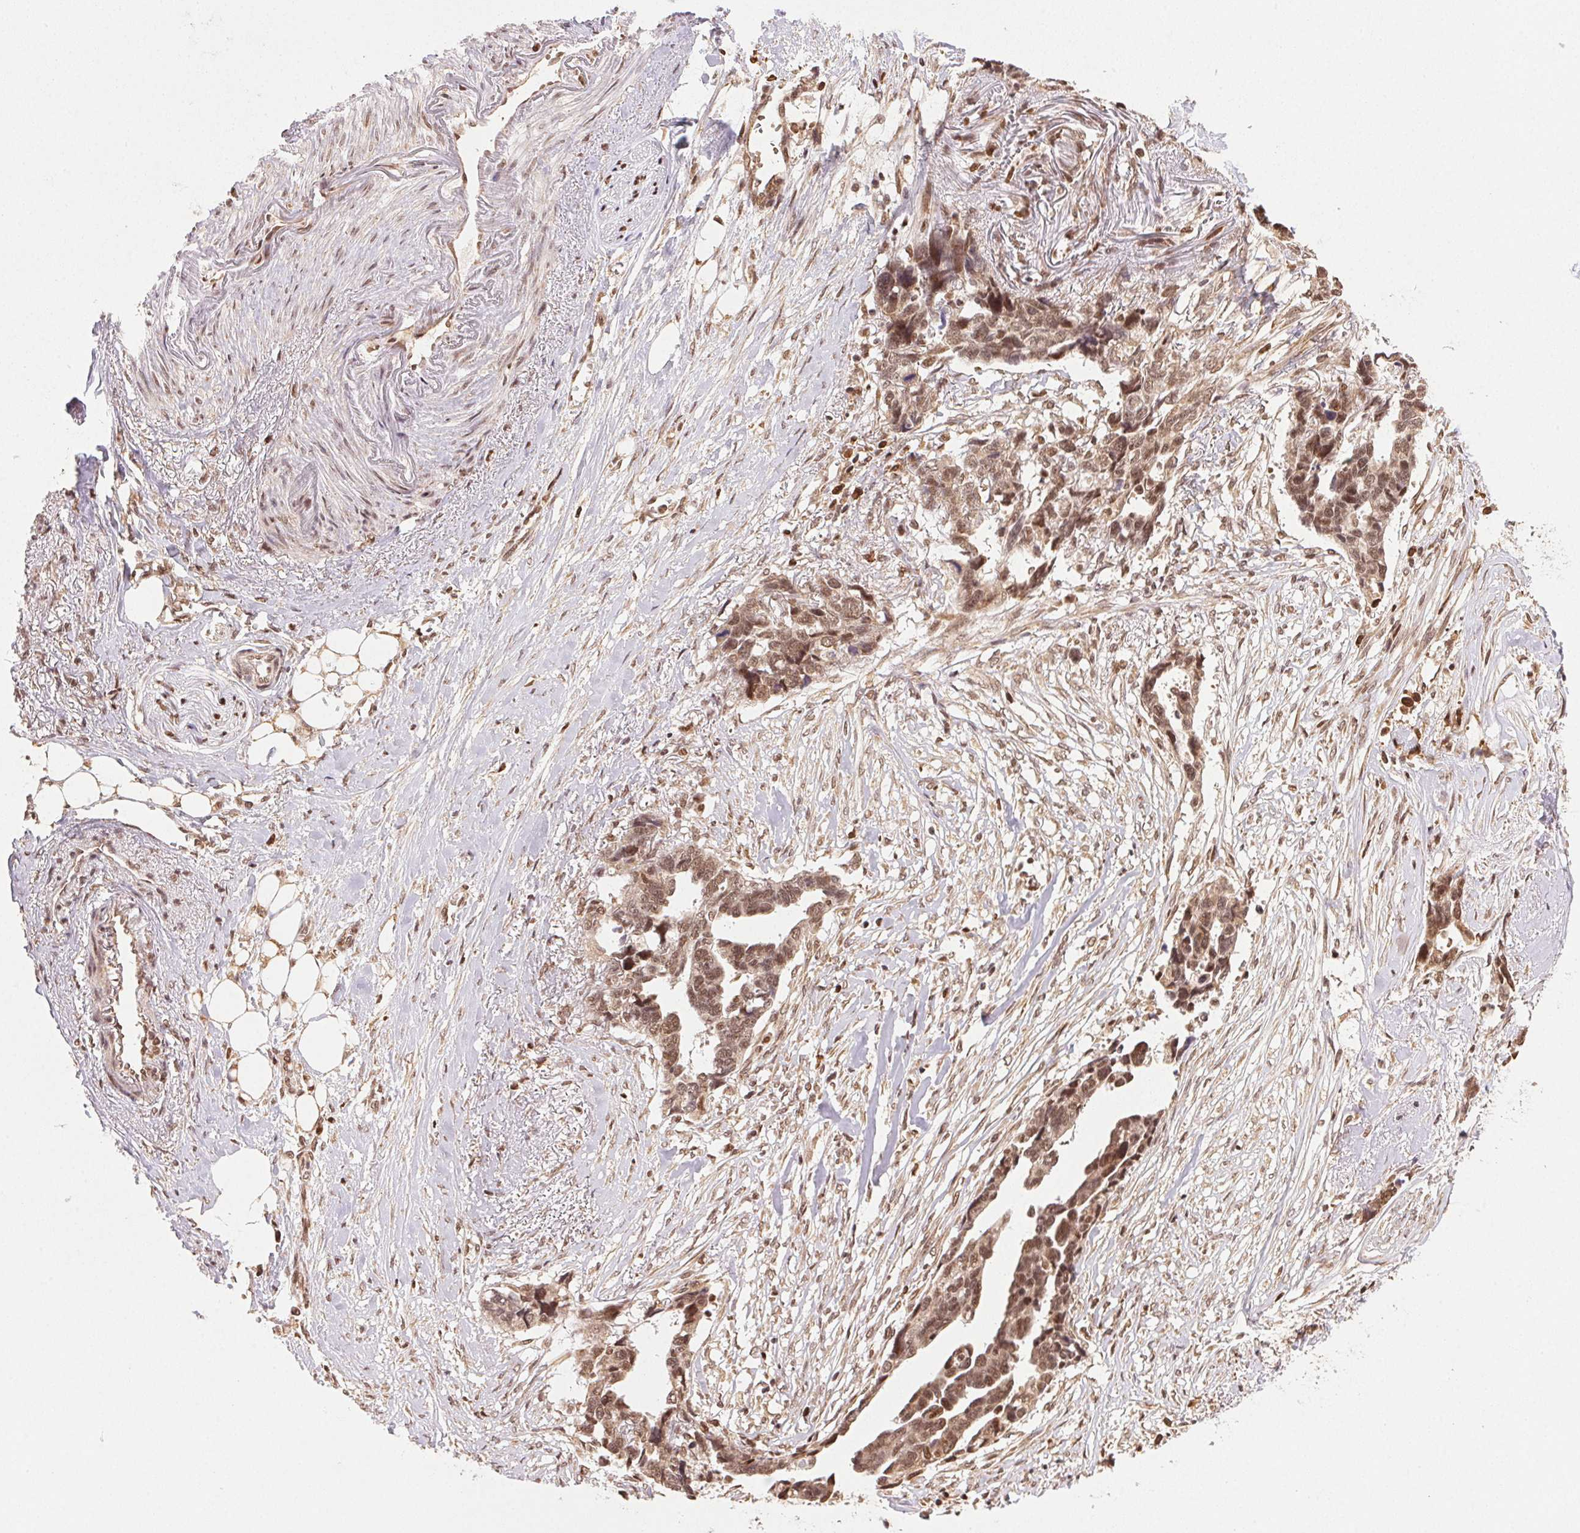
{"staining": {"intensity": "moderate", "quantity": ">75%", "location": "nuclear"}, "tissue": "ovarian cancer", "cell_type": "Tumor cells", "image_type": "cancer", "snomed": [{"axis": "morphology", "description": "Cystadenocarcinoma, serous, NOS"}, {"axis": "topography", "description": "Ovary"}], "caption": "Immunohistochemical staining of ovarian serous cystadenocarcinoma reveals medium levels of moderate nuclear protein expression in about >75% of tumor cells.", "gene": "TREML4", "patient": {"sex": "female", "age": 69}}